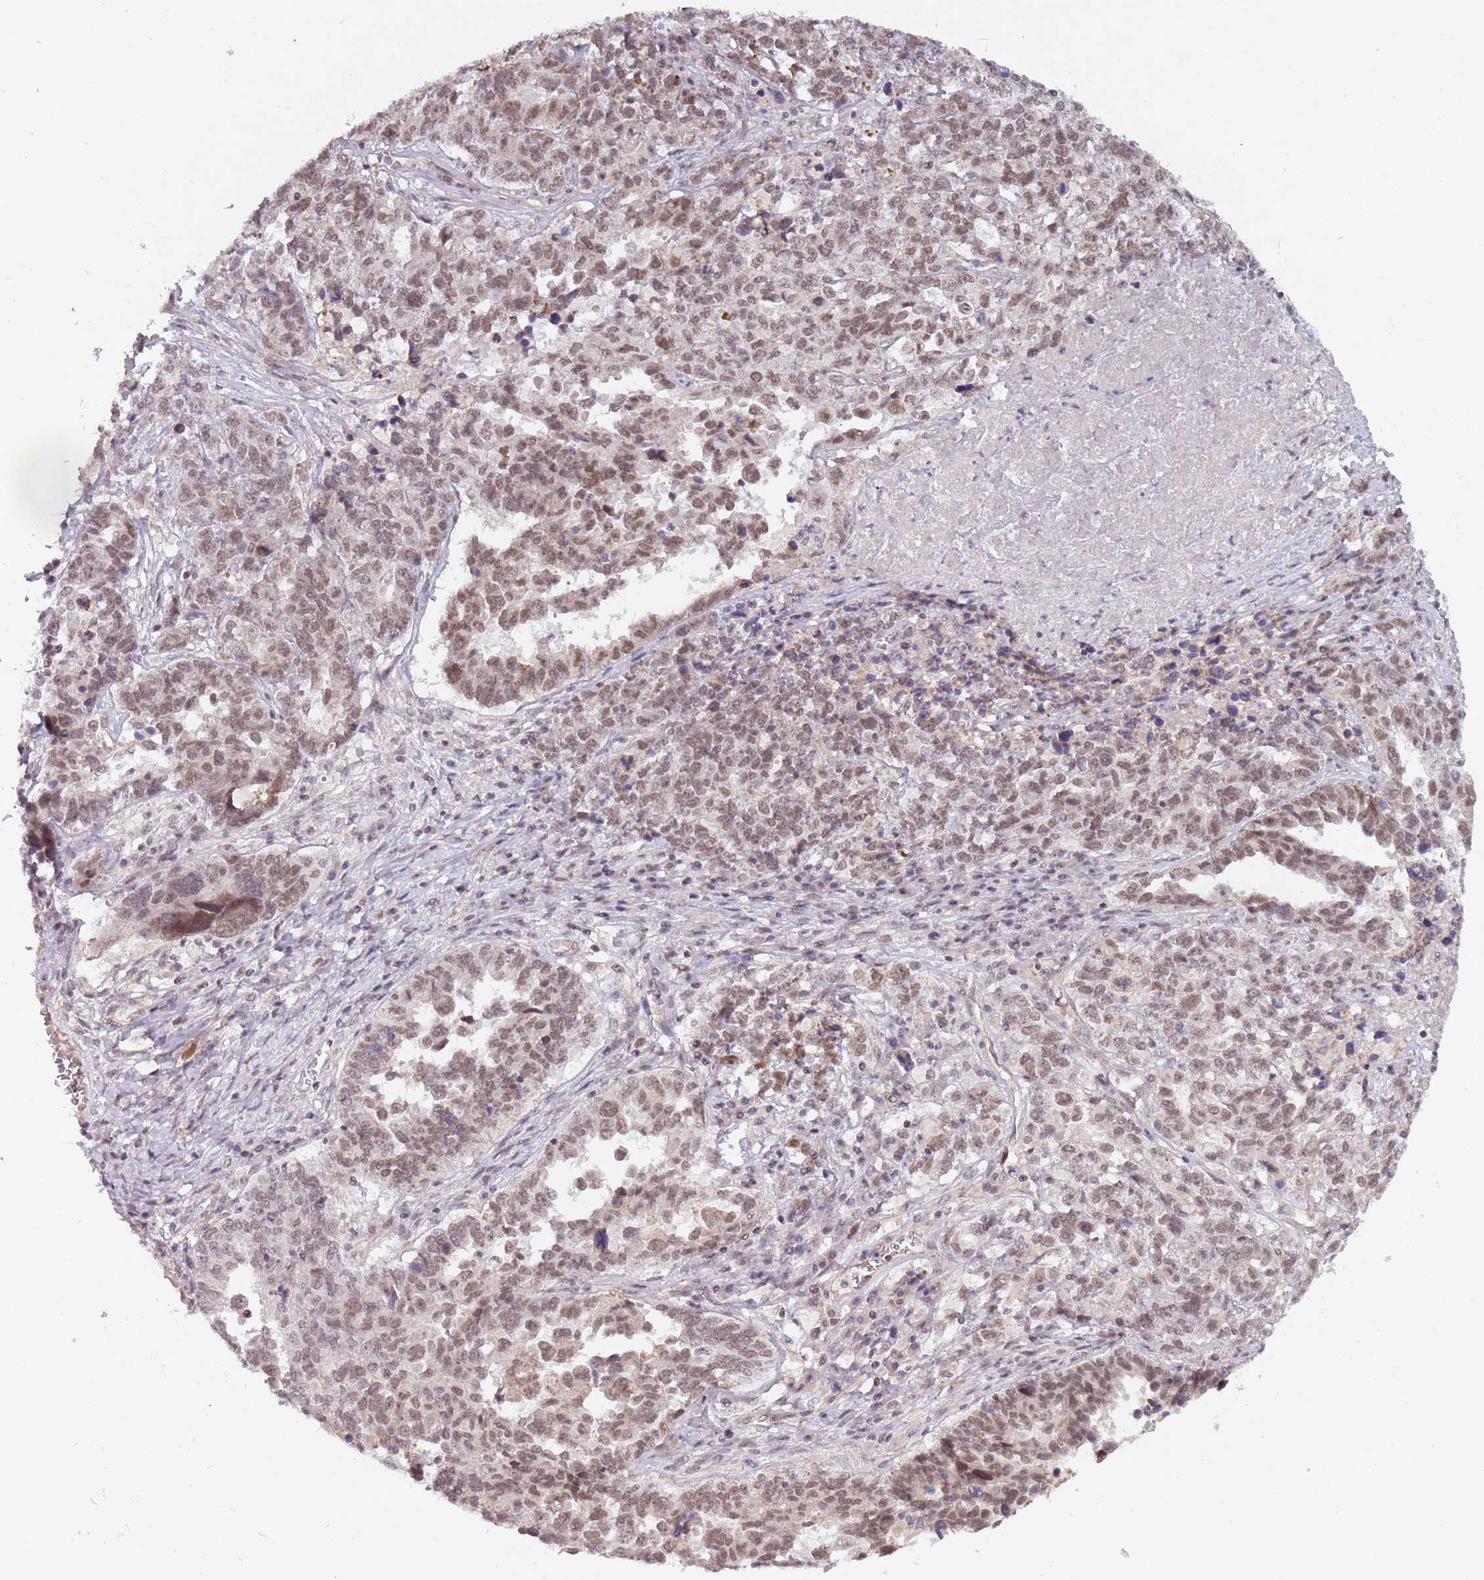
{"staining": {"intensity": "moderate", "quantity": ">75%", "location": "nuclear"}, "tissue": "ovarian cancer", "cell_type": "Tumor cells", "image_type": "cancer", "snomed": [{"axis": "morphology", "description": "Carcinoma, endometroid"}, {"axis": "topography", "description": "Ovary"}], "caption": "This is a histology image of IHC staining of endometroid carcinoma (ovarian), which shows moderate positivity in the nuclear of tumor cells.", "gene": "SUDS3", "patient": {"sex": "female", "age": 62}}